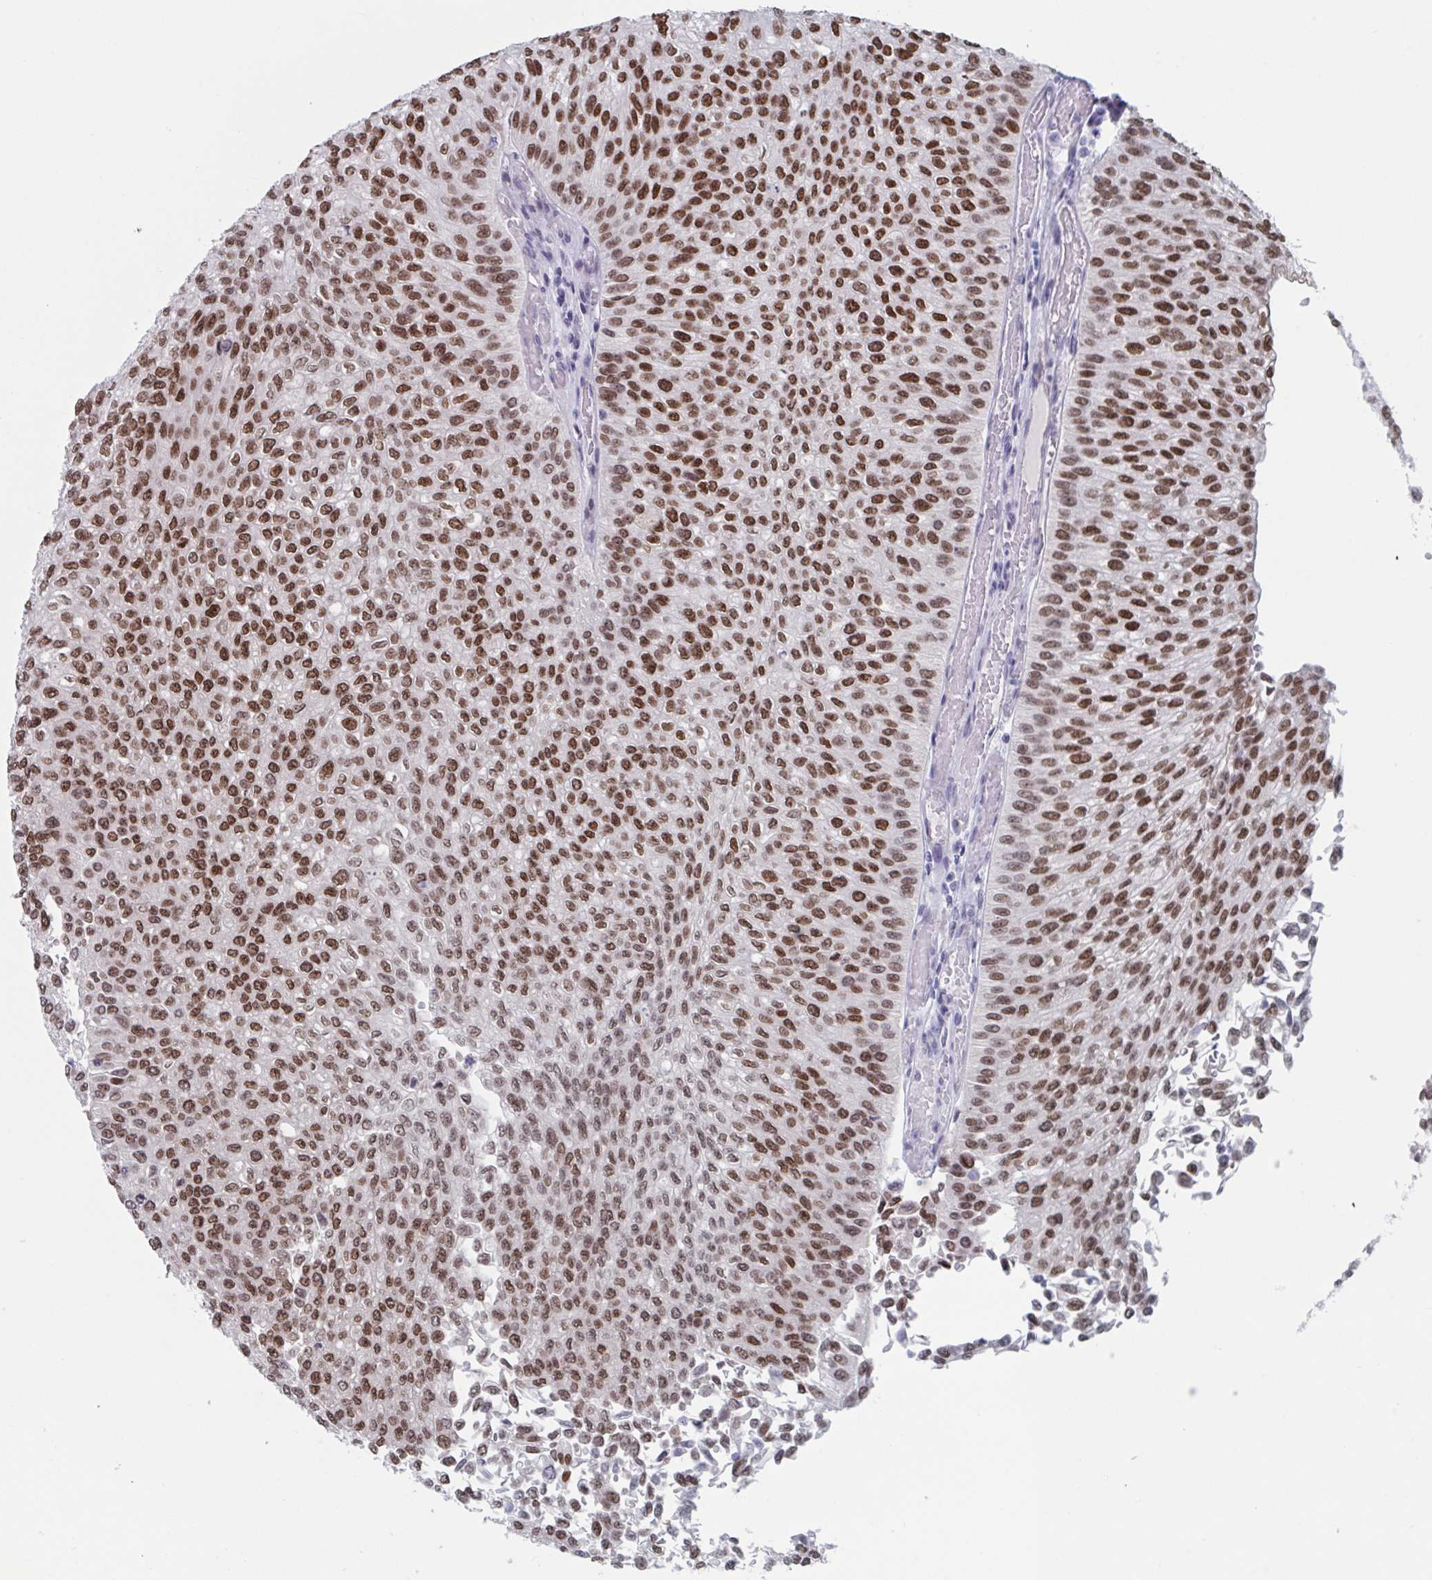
{"staining": {"intensity": "strong", "quantity": ">75%", "location": "nuclear"}, "tissue": "urothelial cancer", "cell_type": "Tumor cells", "image_type": "cancer", "snomed": [{"axis": "morphology", "description": "Urothelial carcinoma, NOS"}, {"axis": "topography", "description": "Urinary bladder"}], "caption": "High-magnification brightfield microscopy of urothelial cancer stained with DAB (3,3'-diaminobenzidine) (brown) and counterstained with hematoxylin (blue). tumor cells exhibit strong nuclear expression is appreciated in about>75% of cells.", "gene": "FOXA1", "patient": {"sex": "male", "age": 59}}